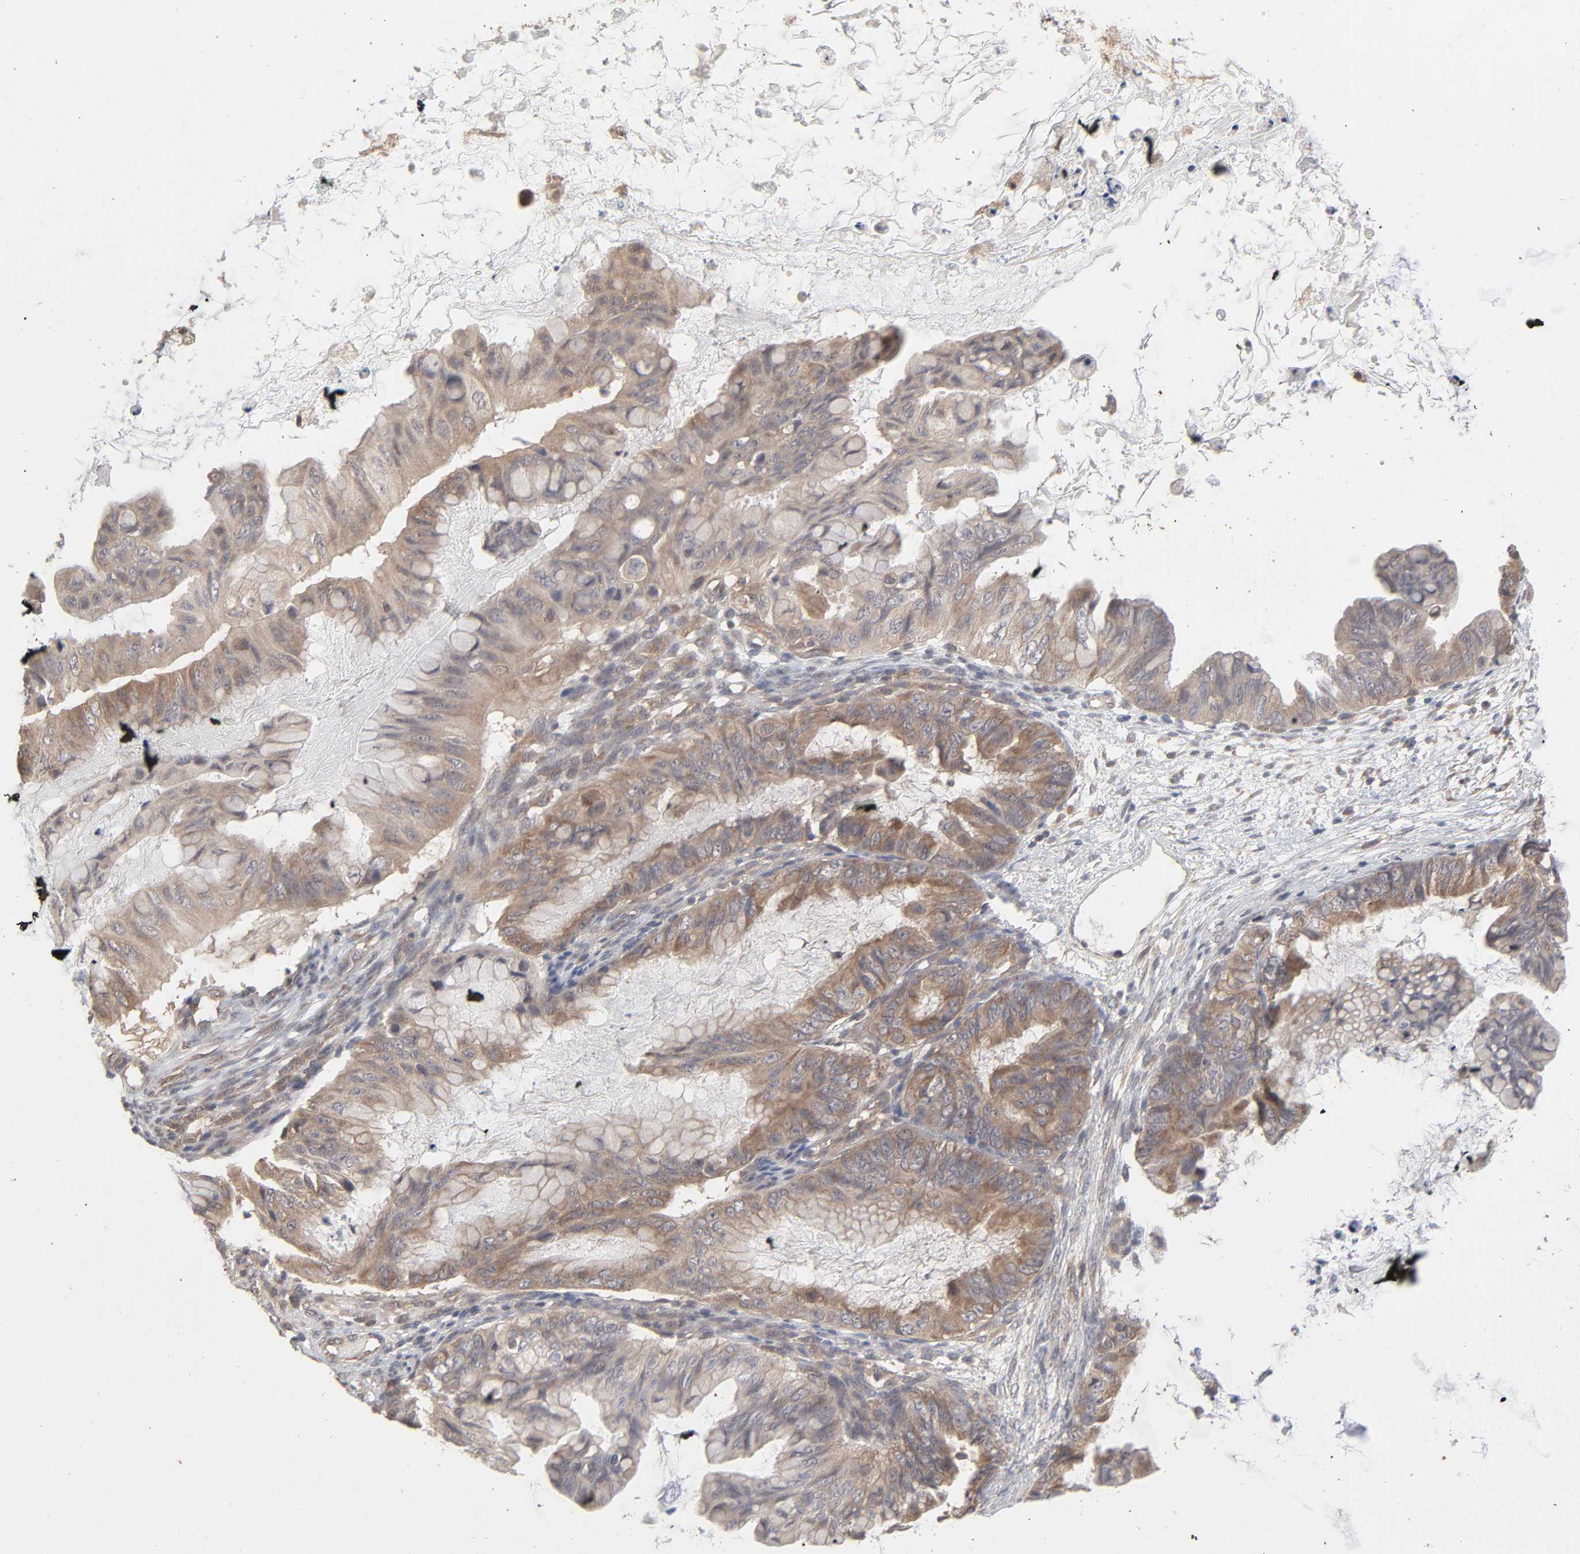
{"staining": {"intensity": "moderate", "quantity": ">75%", "location": "cytoplasmic/membranous"}, "tissue": "ovarian cancer", "cell_type": "Tumor cells", "image_type": "cancer", "snomed": [{"axis": "morphology", "description": "Cystadenocarcinoma, mucinous, NOS"}, {"axis": "topography", "description": "Ovary"}], "caption": "Ovarian cancer tissue exhibits moderate cytoplasmic/membranous staining in approximately >75% of tumor cells, visualized by immunohistochemistry.", "gene": "SCFD1", "patient": {"sex": "female", "age": 36}}